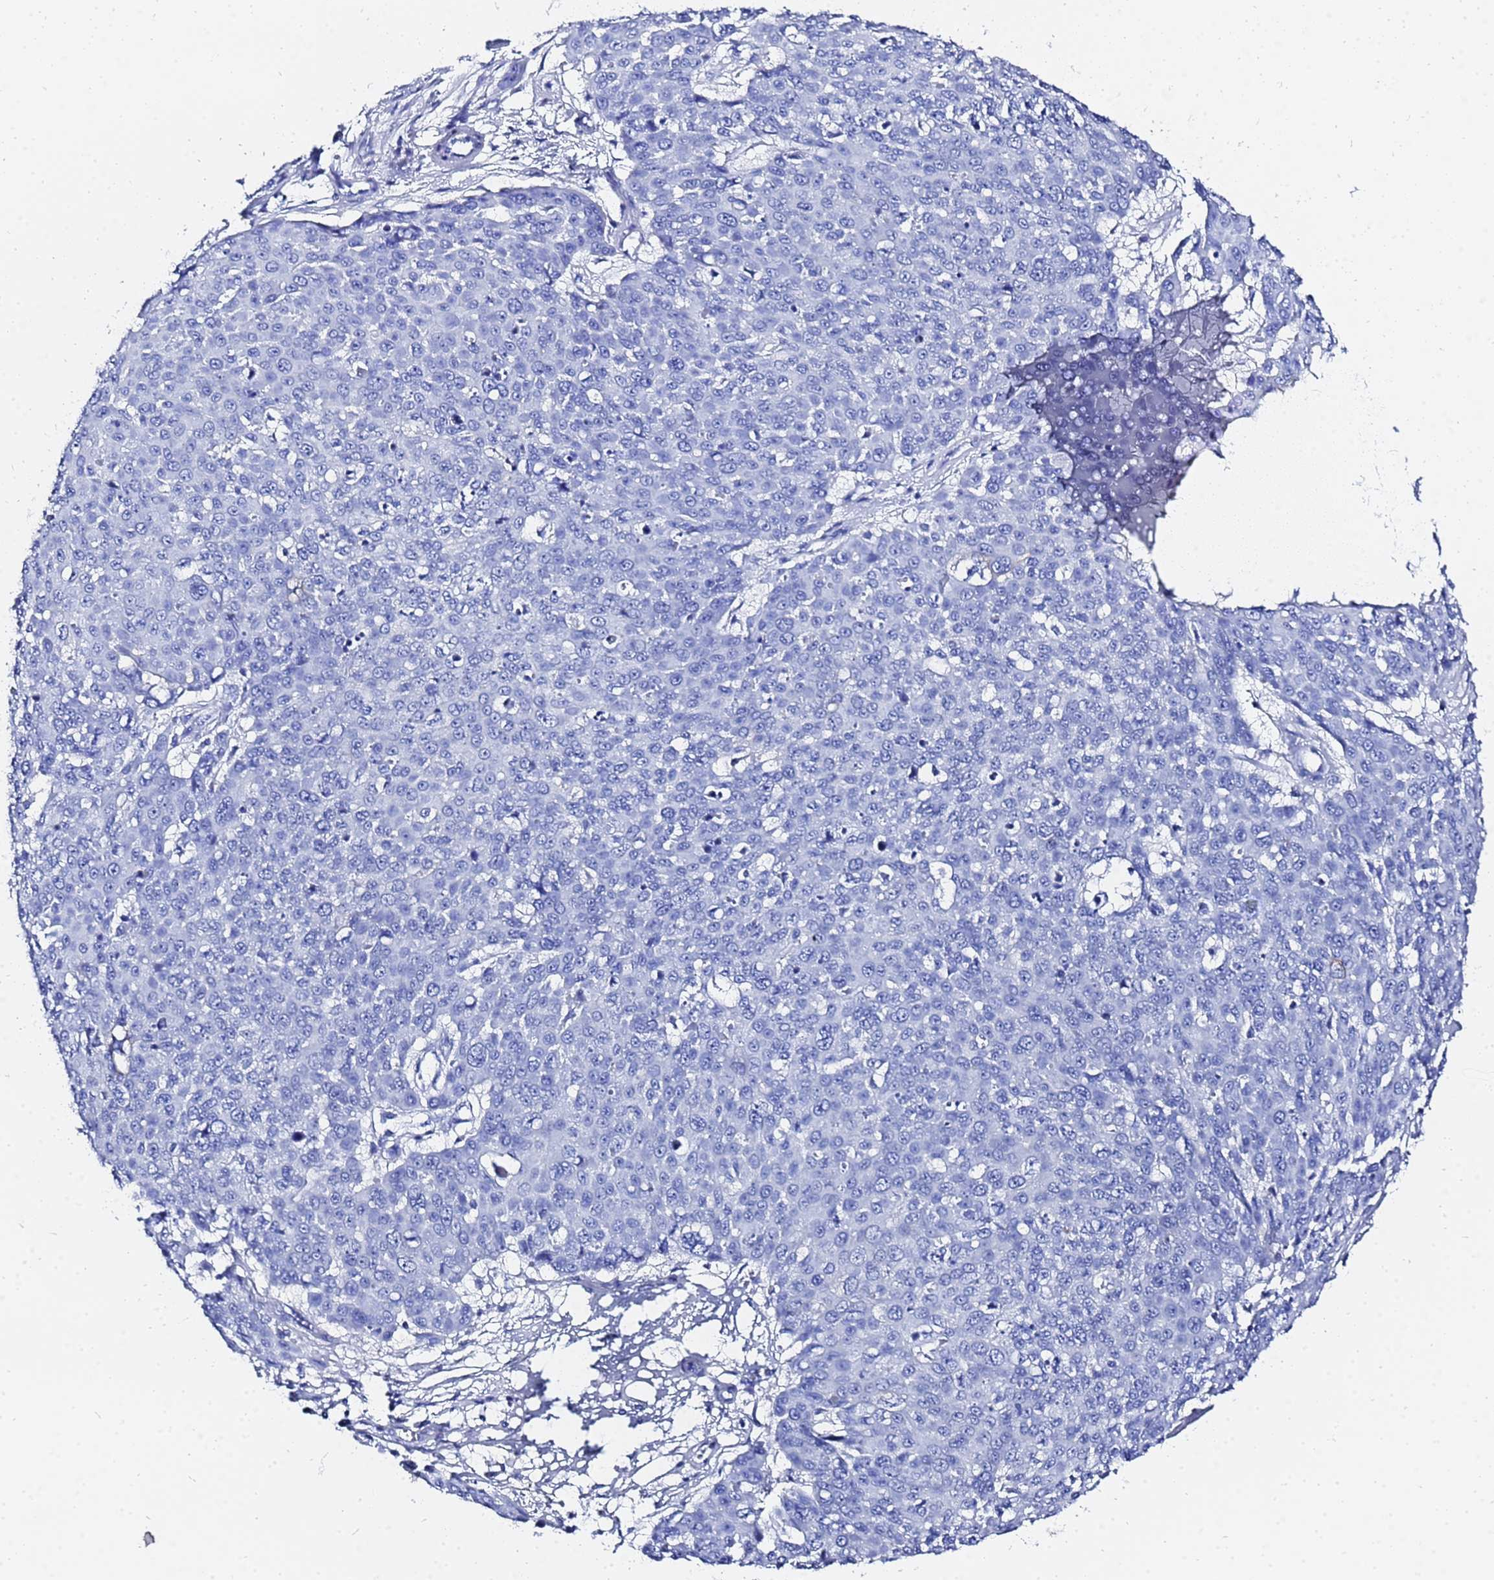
{"staining": {"intensity": "negative", "quantity": "none", "location": "none"}, "tissue": "skin cancer", "cell_type": "Tumor cells", "image_type": "cancer", "snomed": [{"axis": "morphology", "description": "Squamous cell carcinoma, NOS"}, {"axis": "topography", "description": "Skin"}], "caption": "Immunohistochemistry (IHC) of skin cancer (squamous cell carcinoma) displays no expression in tumor cells.", "gene": "GGT1", "patient": {"sex": "male", "age": 71}}